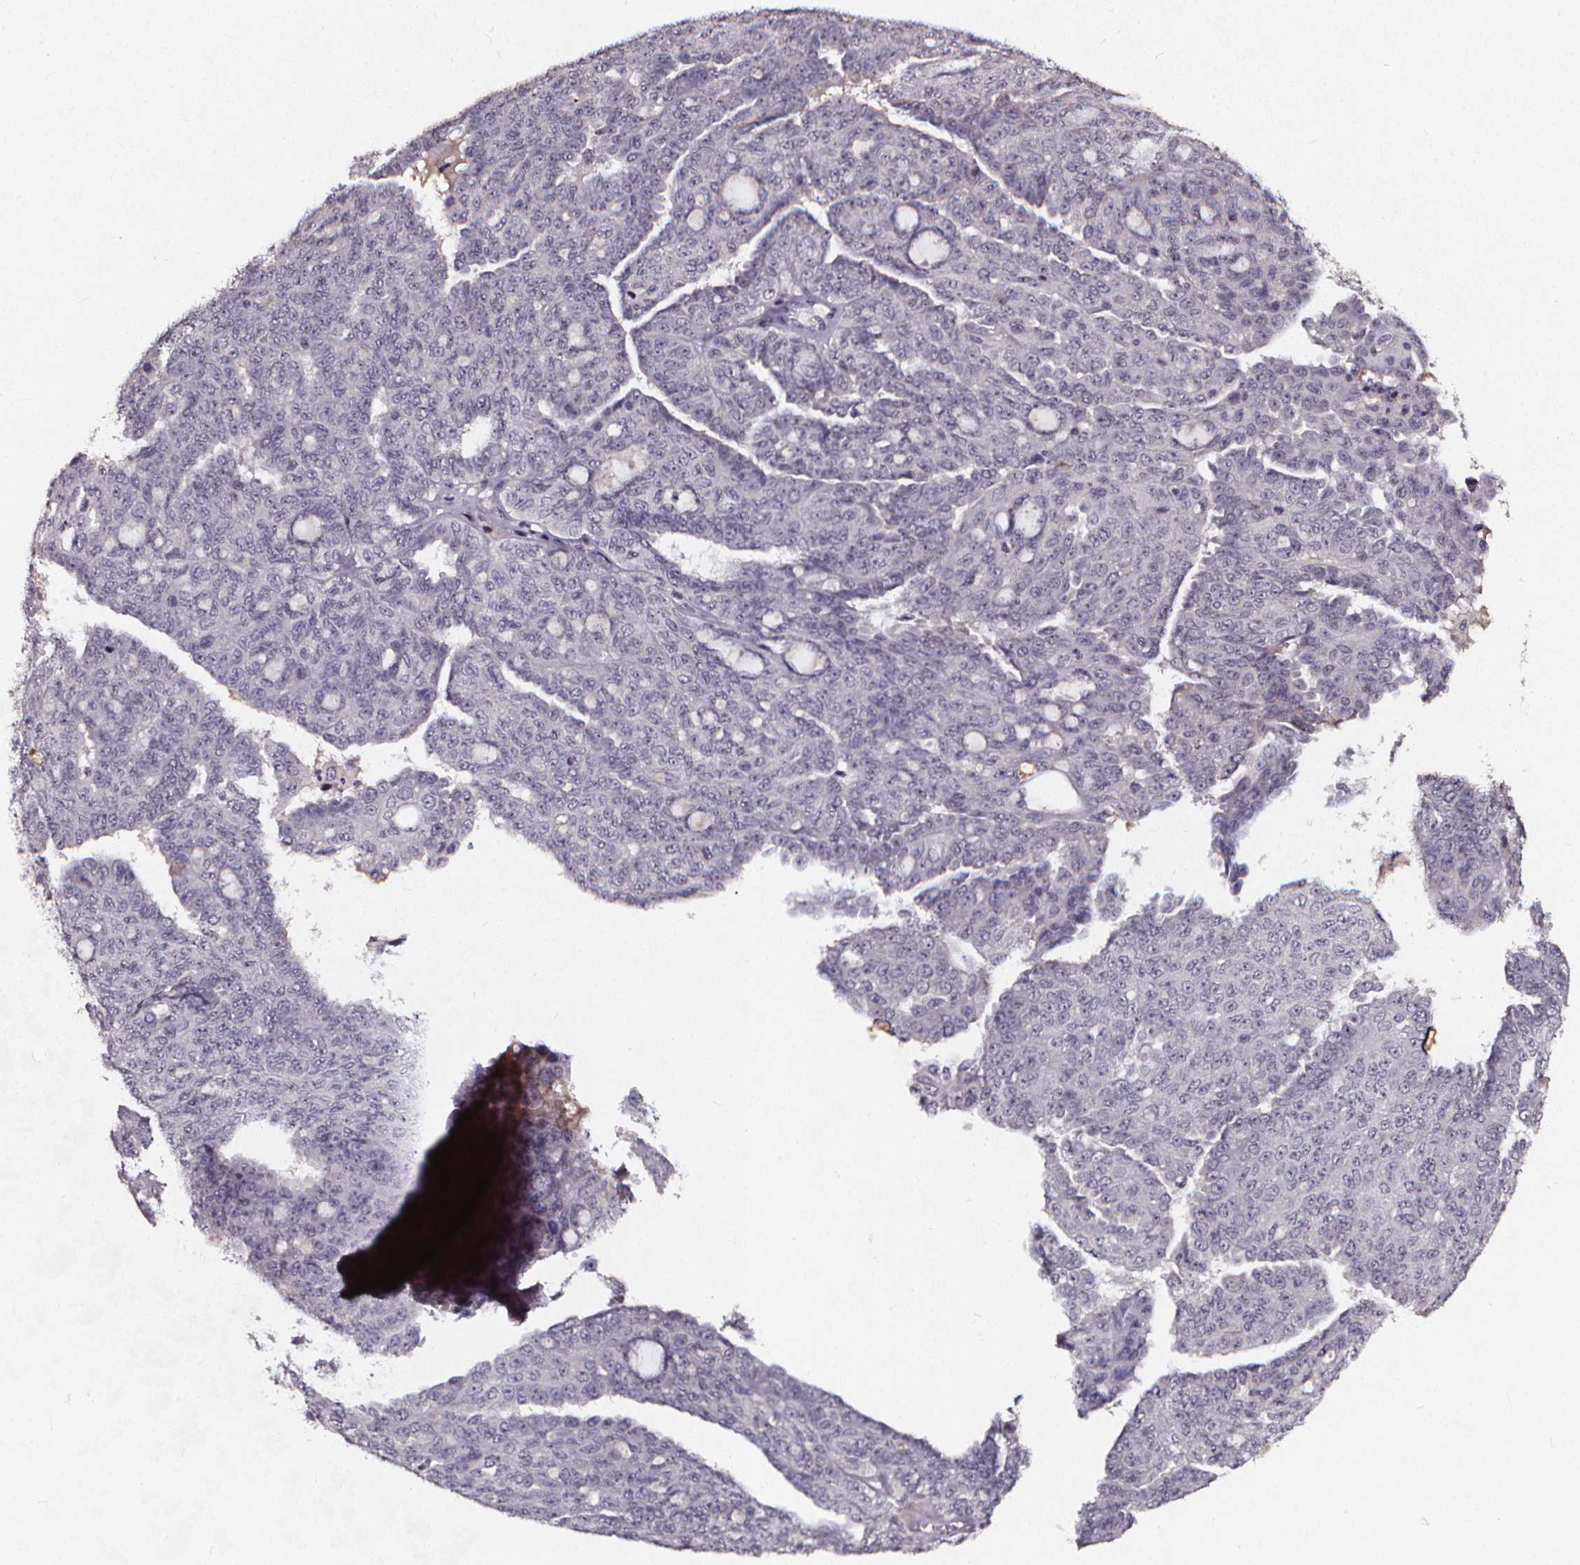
{"staining": {"intensity": "negative", "quantity": "none", "location": "none"}, "tissue": "ovarian cancer", "cell_type": "Tumor cells", "image_type": "cancer", "snomed": [{"axis": "morphology", "description": "Cystadenocarcinoma, serous, NOS"}, {"axis": "topography", "description": "Ovary"}], "caption": "High power microscopy histopathology image of an IHC photomicrograph of serous cystadenocarcinoma (ovarian), revealing no significant positivity in tumor cells.", "gene": "SPAG8", "patient": {"sex": "female", "age": 71}}